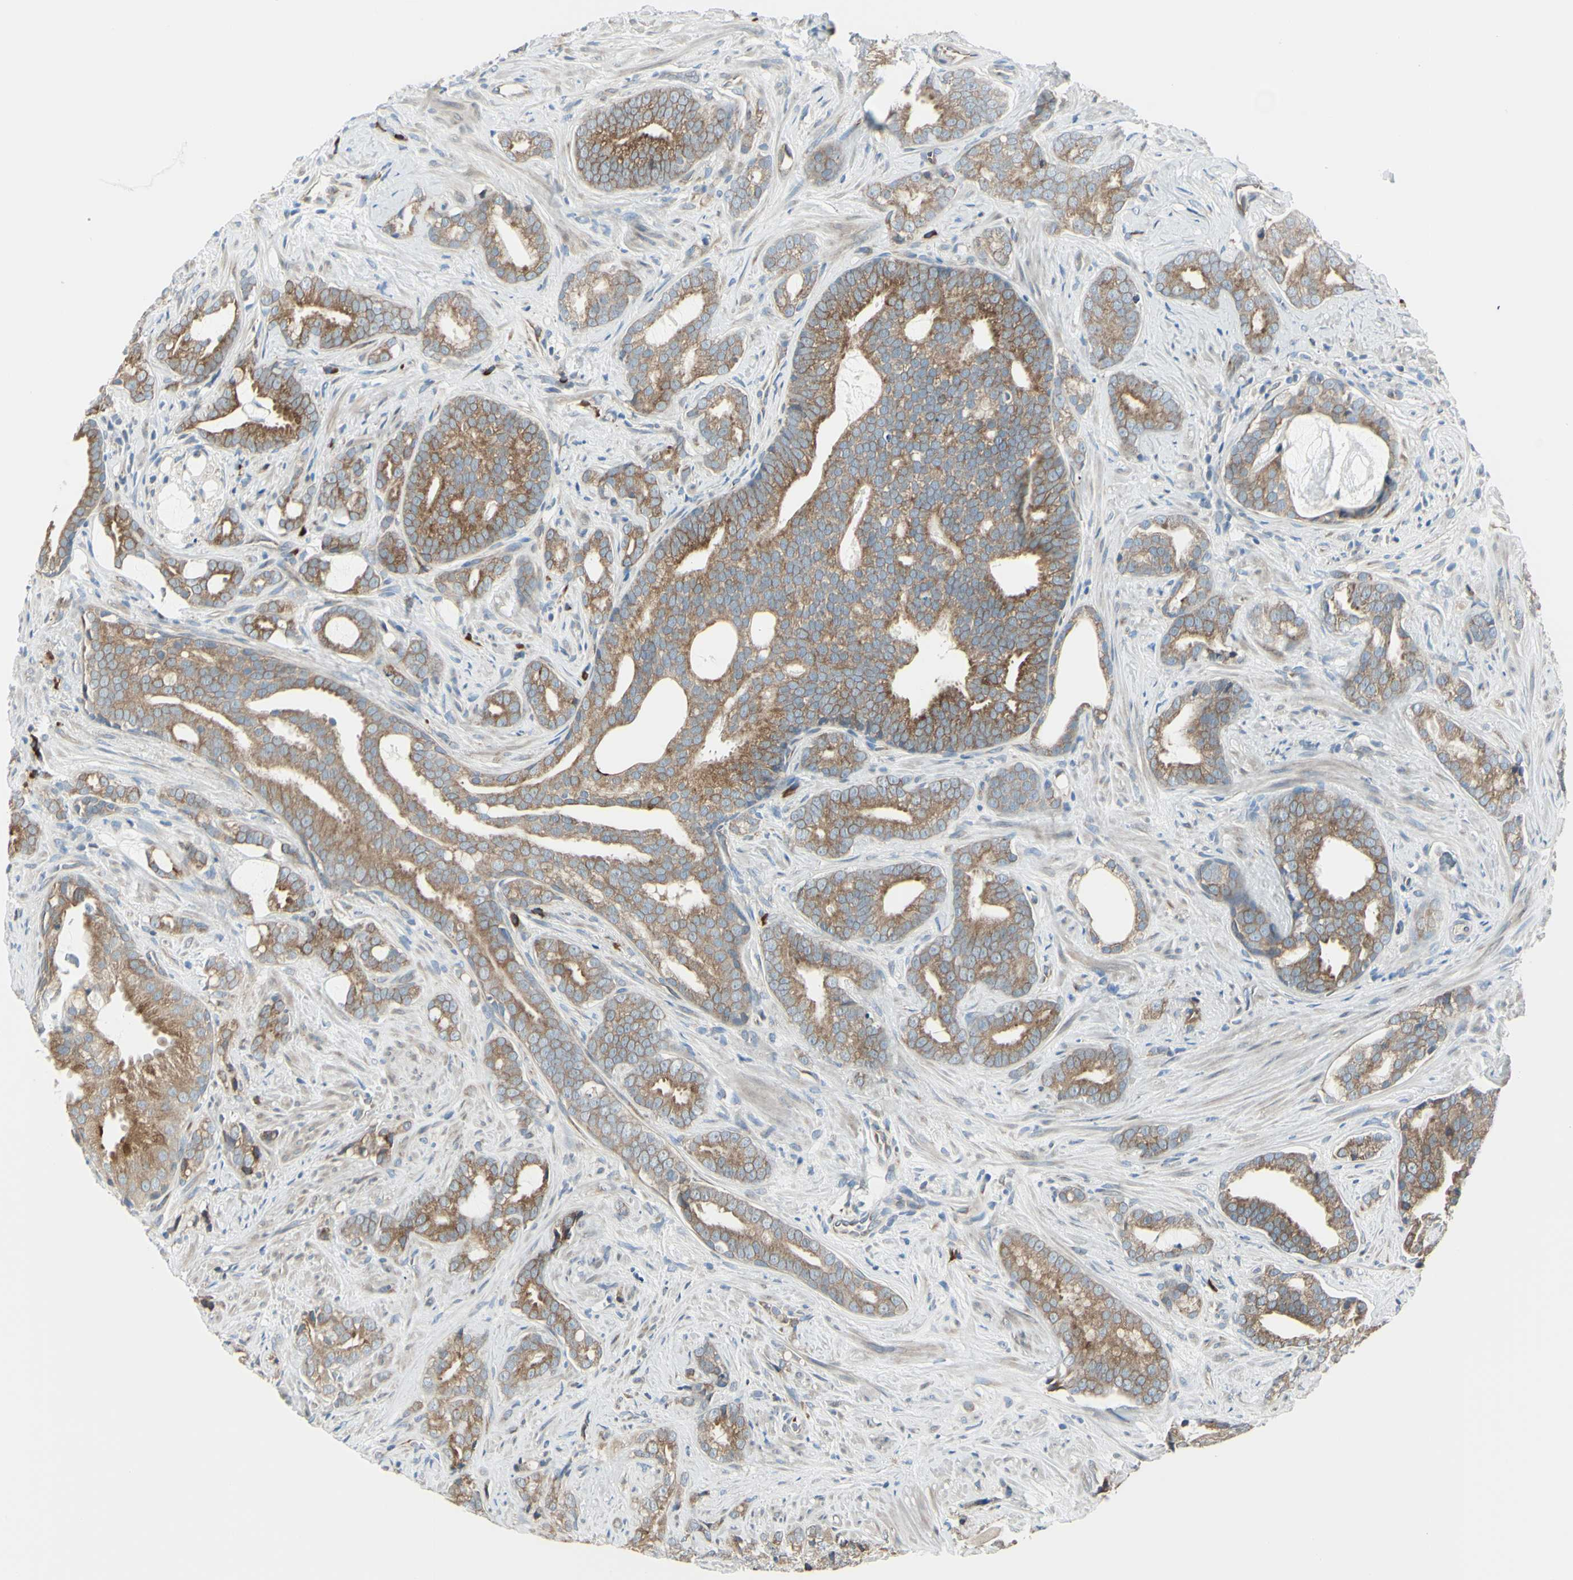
{"staining": {"intensity": "moderate", "quantity": ">75%", "location": "cytoplasmic/membranous"}, "tissue": "prostate cancer", "cell_type": "Tumor cells", "image_type": "cancer", "snomed": [{"axis": "morphology", "description": "Adenocarcinoma, Low grade"}, {"axis": "topography", "description": "Prostate"}], "caption": "A micrograph showing moderate cytoplasmic/membranous staining in approximately >75% of tumor cells in low-grade adenocarcinoma (prostate), as visualized by brown immunohistochemical staining.", "gene": "SELENOS", "patient": {"sex": "male", "age": 58}}